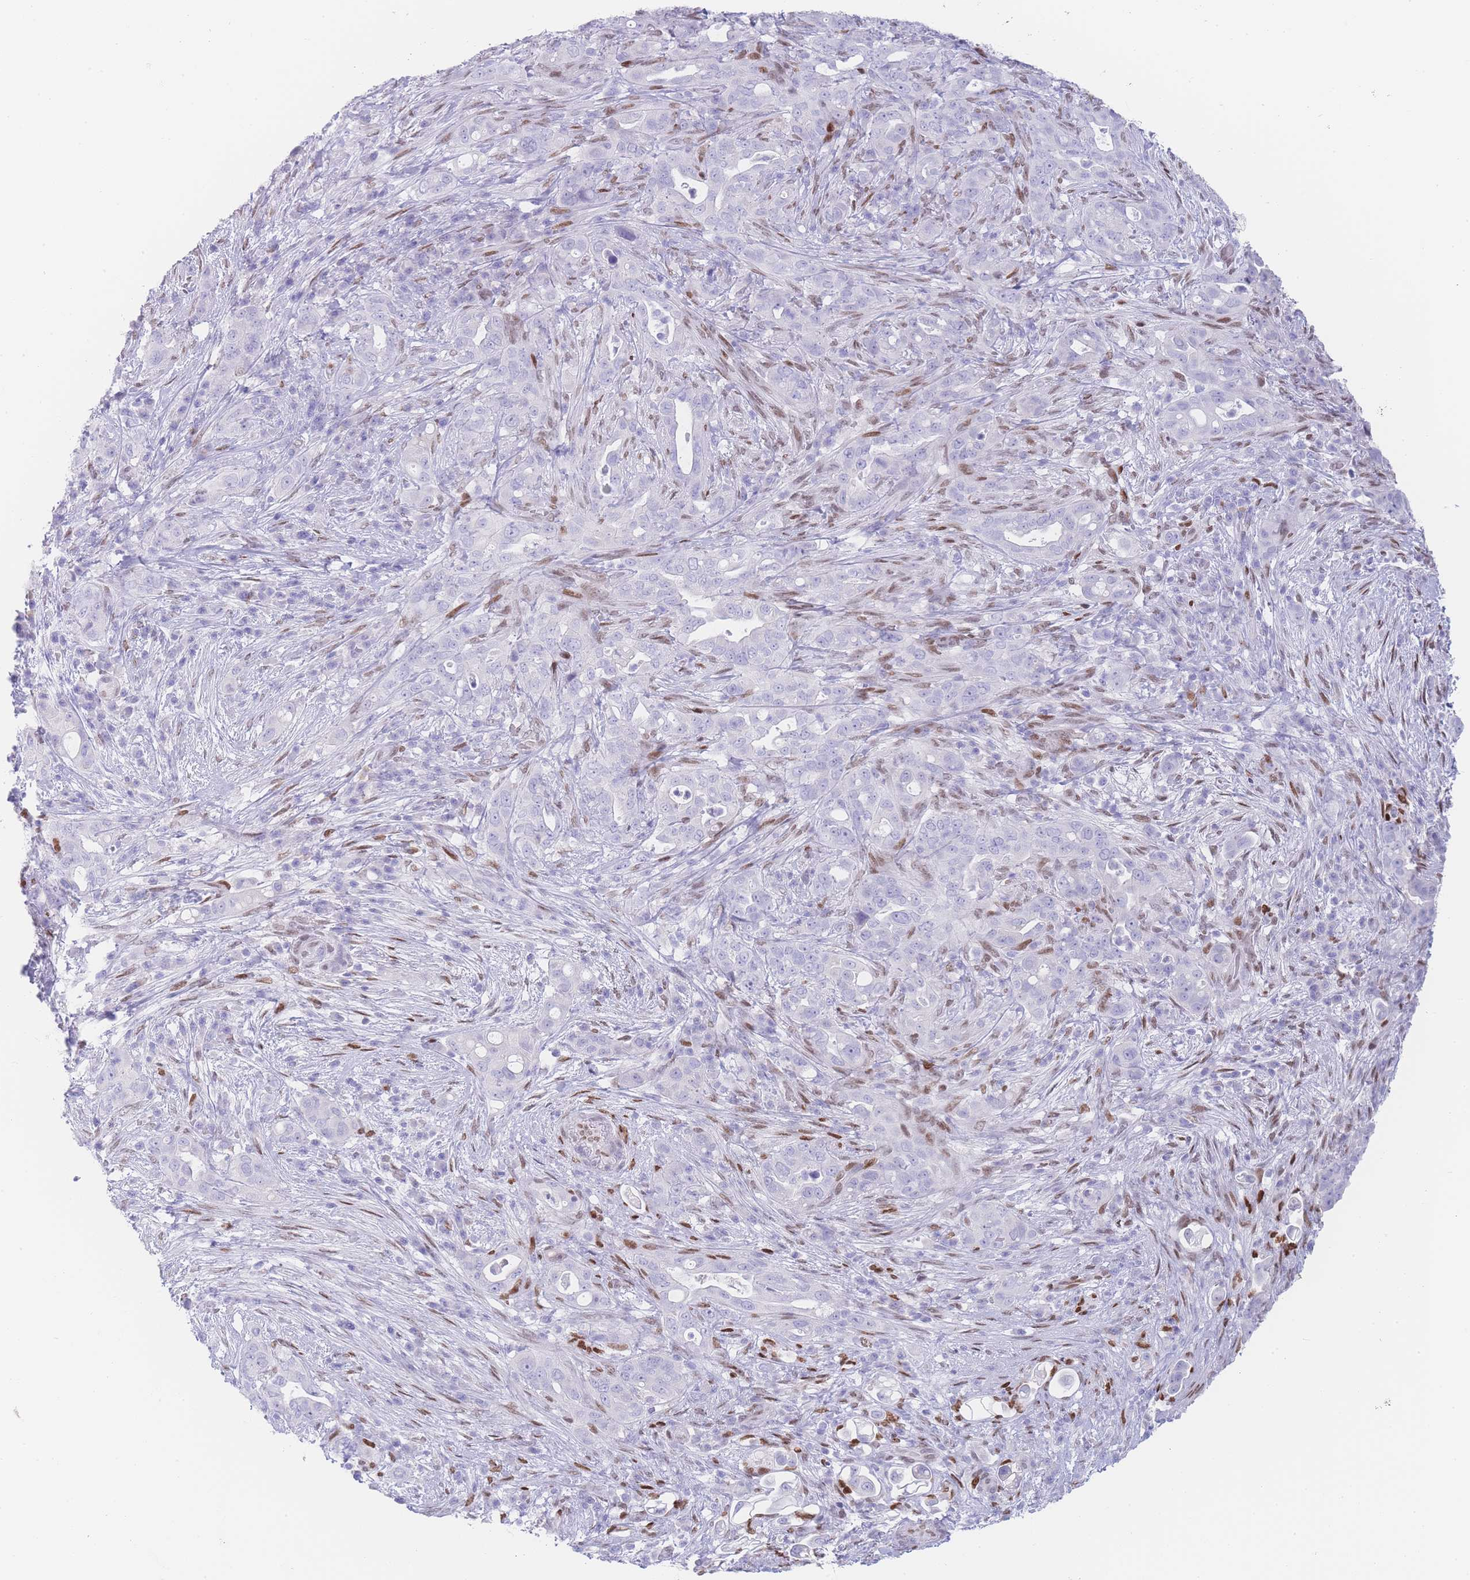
{"staining": {"intensity": "negative", "quantity": "none", "location": "none"}, "tissue": "pancreatic cancer", "cell_type": "Tumor cells", "image_type": "cancer", "snomed": [{"axis": "morphology", "description": "Normal tissue, NOS"}, {"axis": "morphology", "description": "Adenocarcinoma, NOS"}, {"axis": "topography", "description": "Lymph node"}, {"axis": "topography", "description": "Pancreas"}], "caption": "Immunohistochemical staining of human pancreatic cancer reveals no significant expression in tumor cells. The staining was performed using DAB to visualize the protein expression in brown, while the nuclei were stained in blue with hematoxylin (Magnification: 20x).", "gene": "PSMB5", "patient": {"sex": "female", "age": 67}}